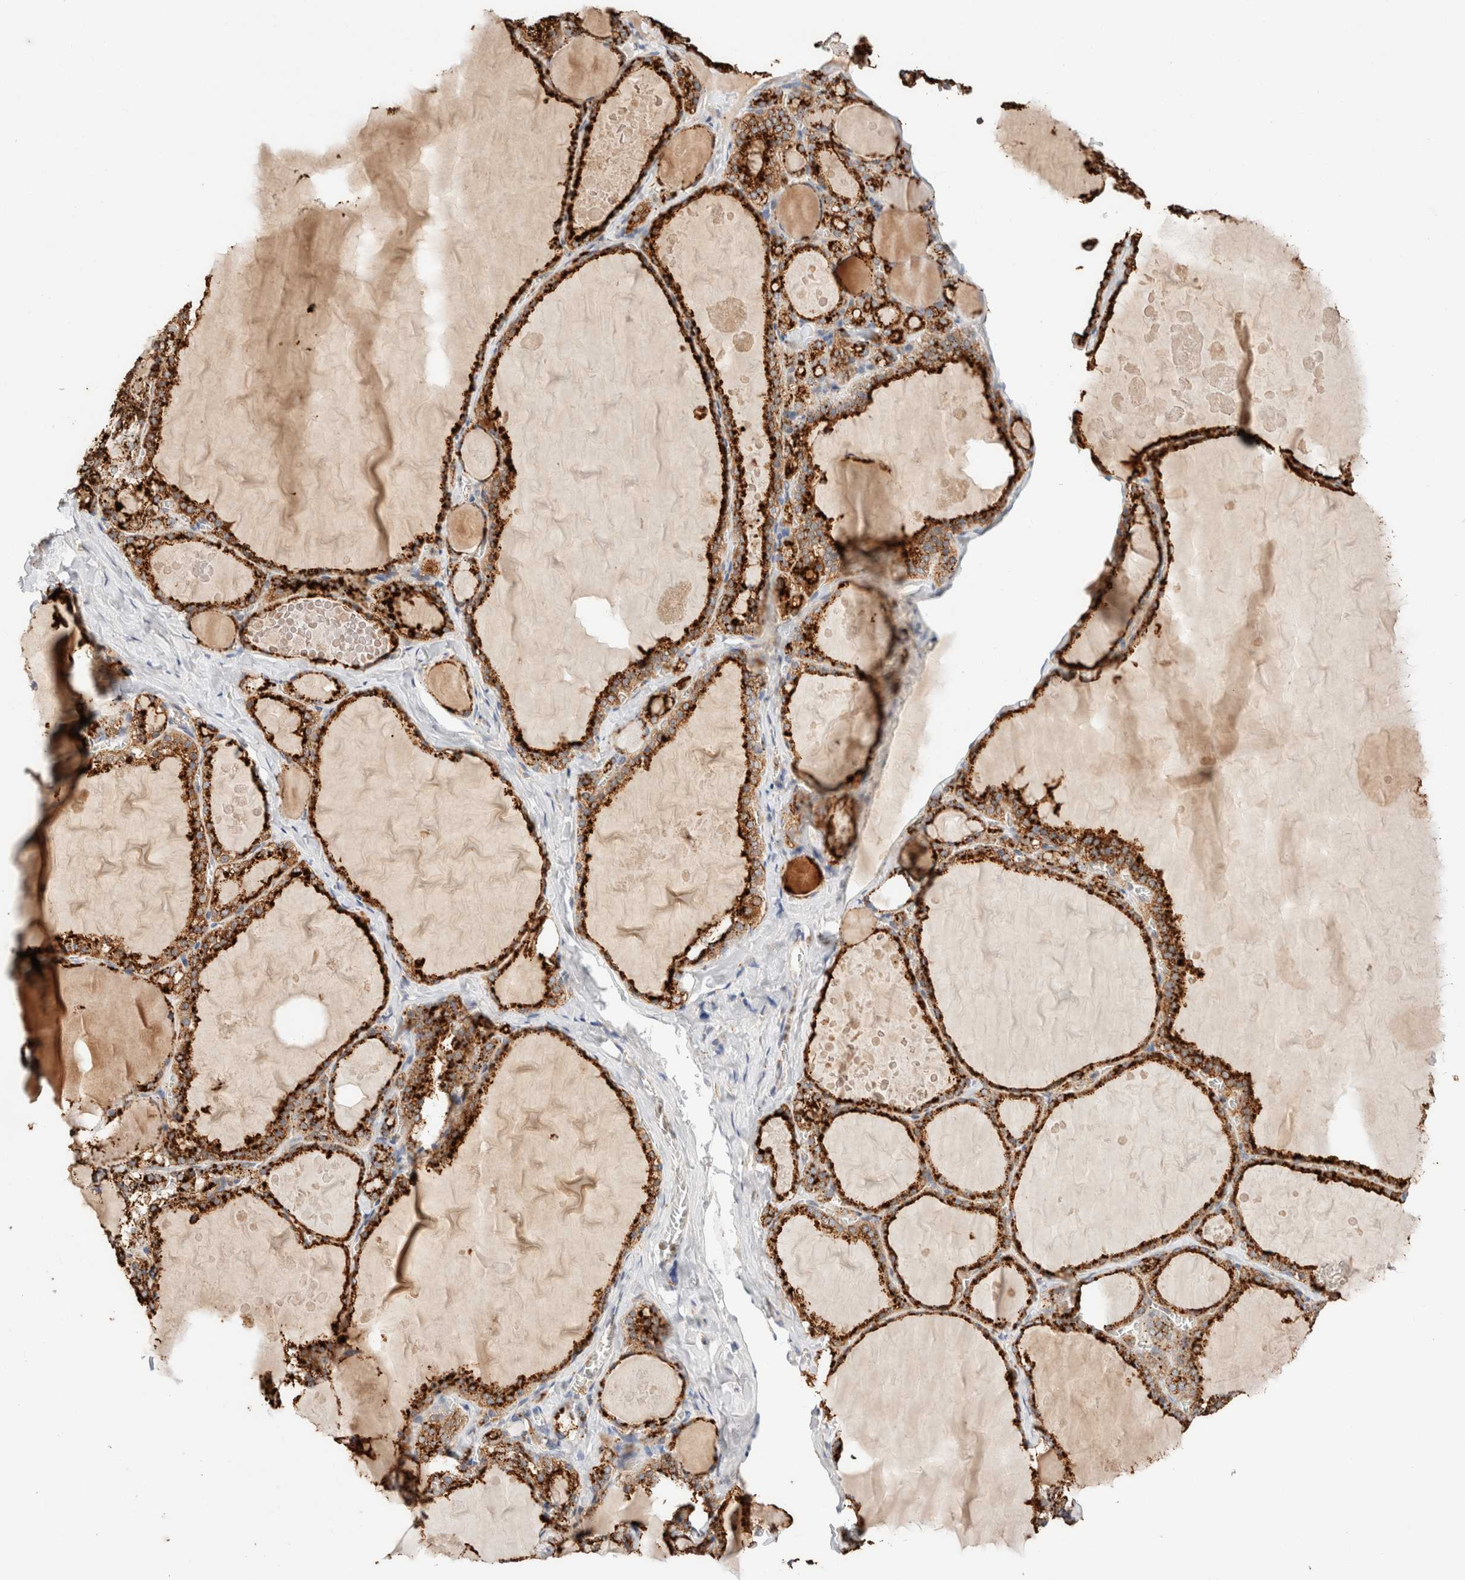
{"staining": {"intensity": "strong", "quantity": ">75%", "location": "cytoplasmic/membranous"}, "tissue": "thyroid gland", "cell_type": "Glandular cells", "image_type": "normal", "snomed": [{"axis": "morphology", "description": "Normal tissue, NOS"}, {"axis": "topography", "description": "Thyroid gland"}], "caption": "Glandular cells exhibit high levels of strong cytoplasmic/membranous staining in approximately >75% of cells in benign thyroid gland.", "gene": "RABEPK", "patient": {"sex": "male", "age": 56}}